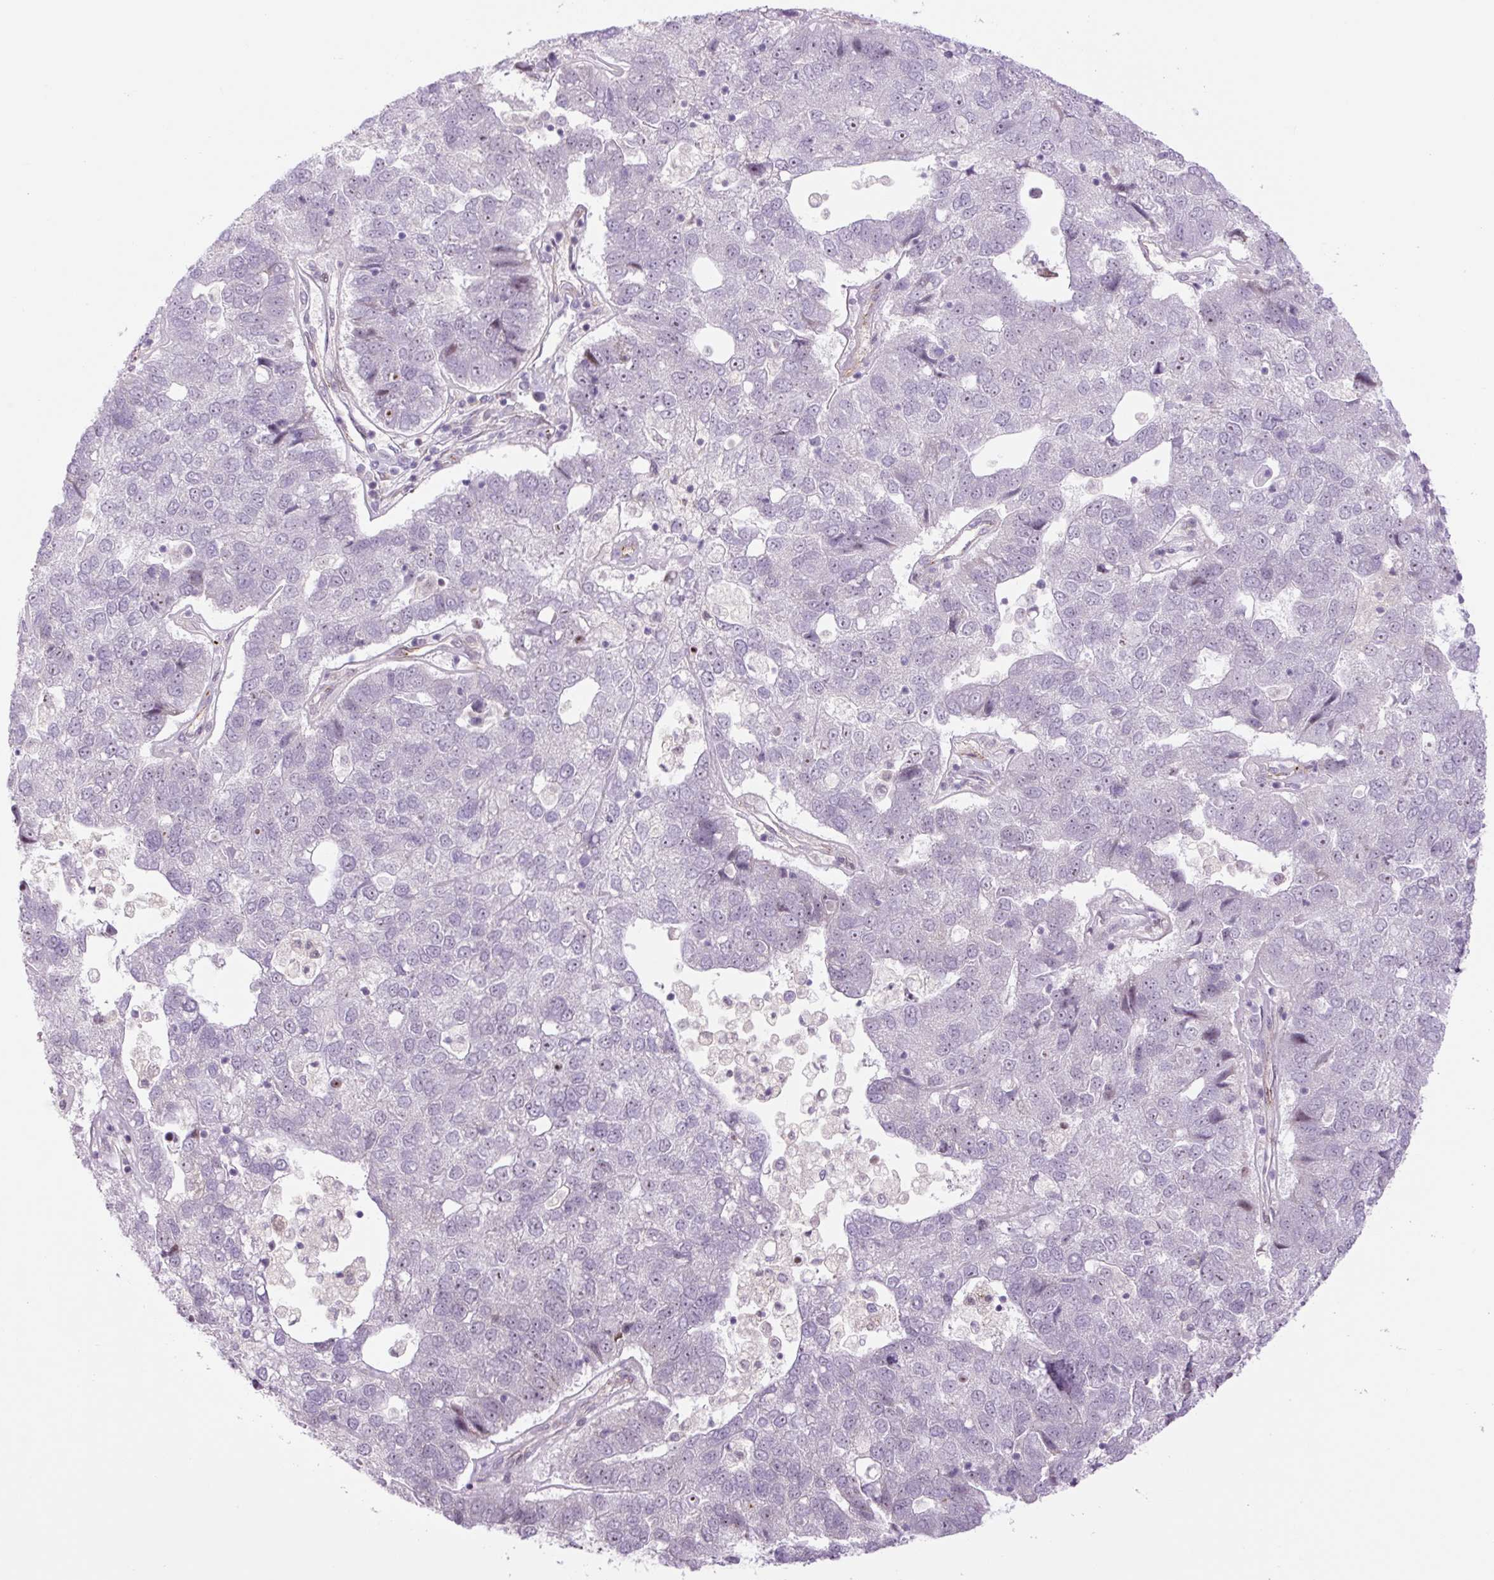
{"staining": {"intensity": "negative", "quantity": "none", "location": "none"}, "tissue": "pancreatic cancer", "cell_type": "Tumor cells", "image_type": "cancer", "snomed": [{"axis": "morphology", "description": "Adenocarcinoma, NOS"}, {"axis": "topography", "description": "Pancreas"}], "caption": "Immunohistochemistry (IHC) image of neoplastic tissue: pancreatic cancer (adenocarcinoma) stained with DAB (3,3'-diaminobenzidine) exhibits no significant protein positivity in tumor cells.", "gene": "ZNF417", "patient": {"sex": "female", "age": 61}}